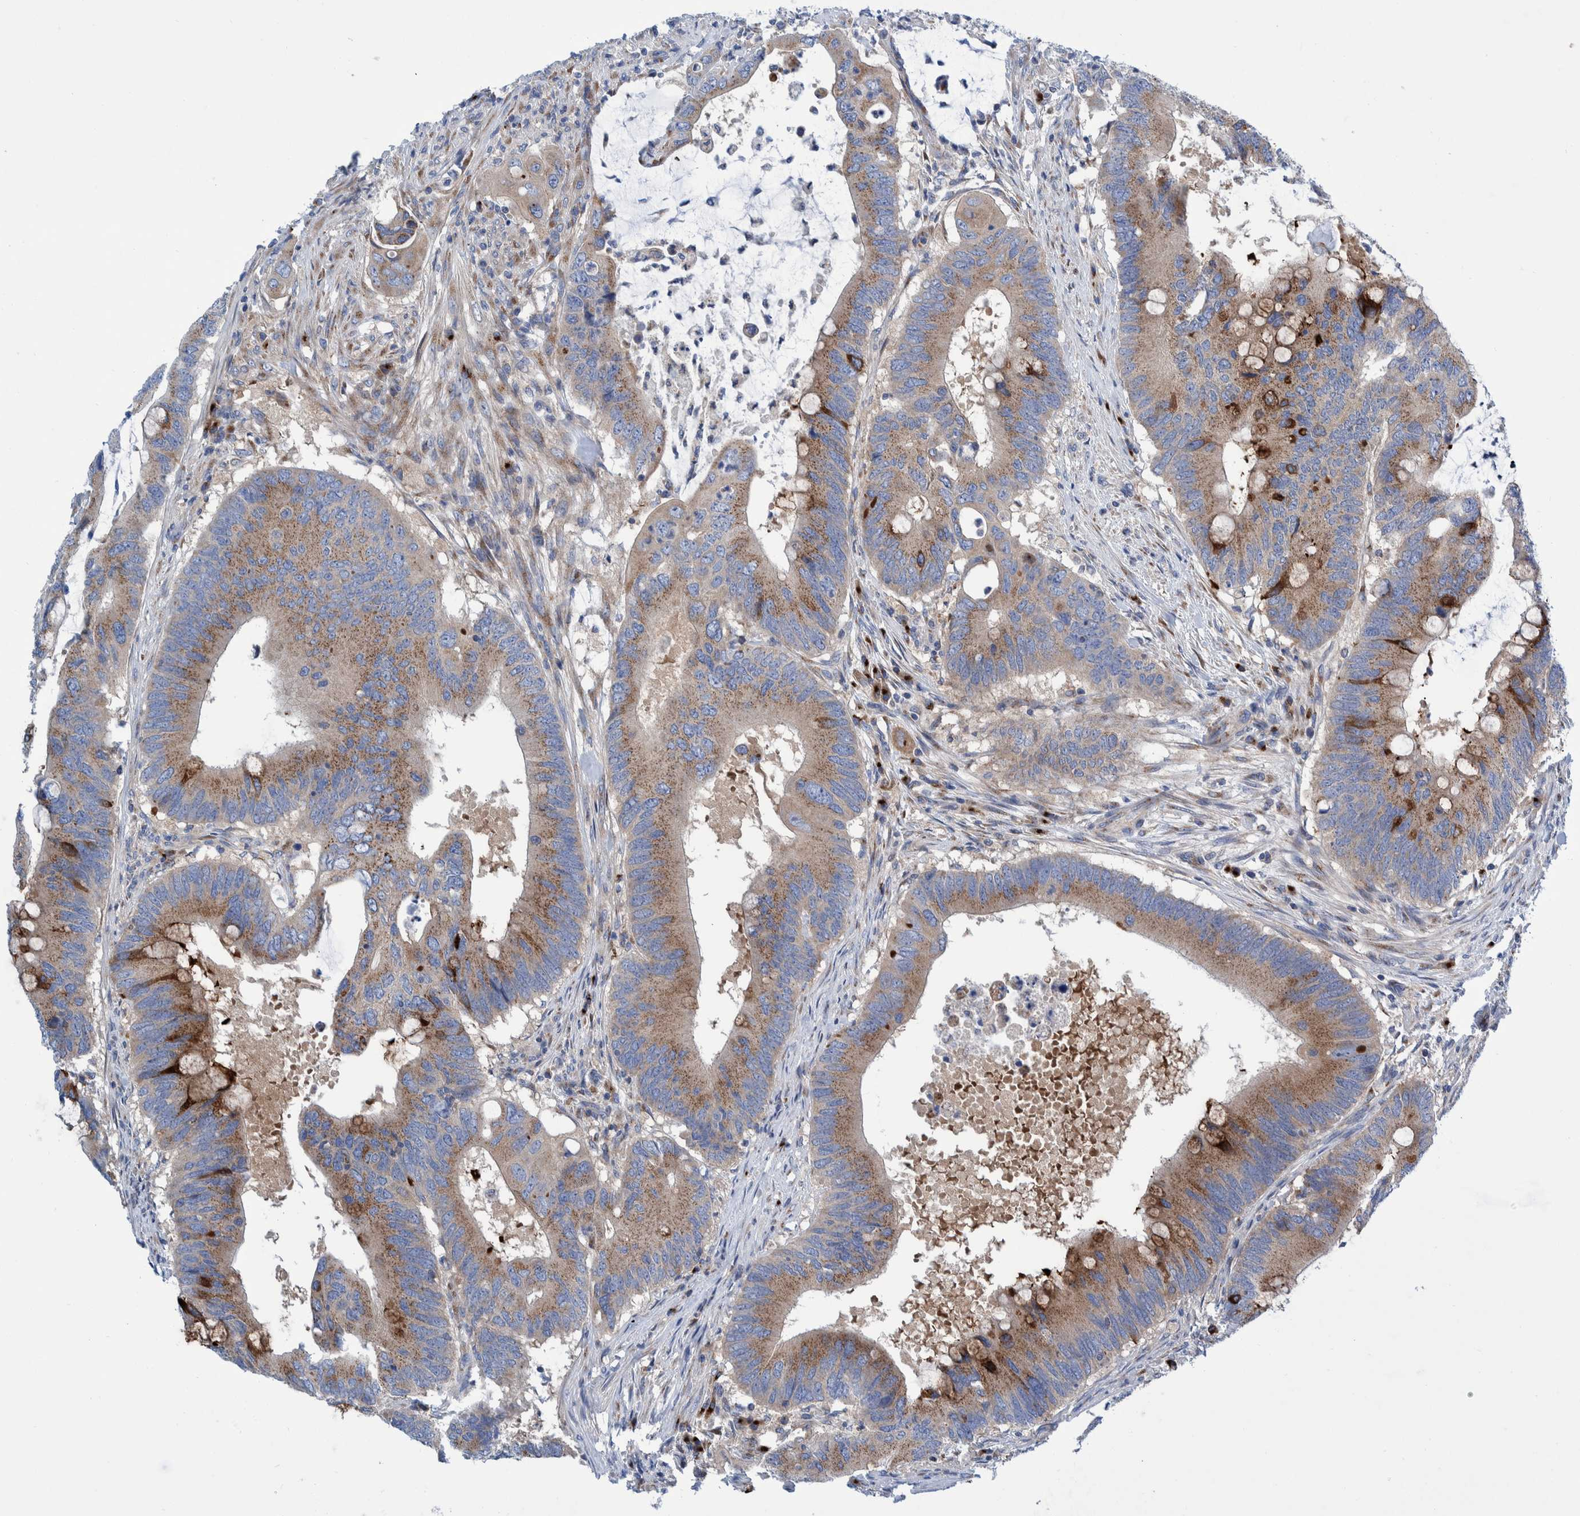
{"staining": {"intensity": "moderate", "quantity": "25%-75%", "location": "cytoplasmic/membranous"}, "tissue": "colorectal cancer", "cell_type": "Tumor cells", "image_type": "cancer", "snomed": [{"axis": "morphology", "description": "Adenocarcinoma, NOS"}, {"axis": "topography", "description": "Colon"}], "caption": "Protein expression analysis of colorectal adenocarcinoma shows moderate cytoplasmic/membranous expression in approximately 25%-75% of tumor cells. (IHC, brightfield microscopy, high magnification).", "gene": "TRIM58", "patient": {"sex": "male", "age": 71}}